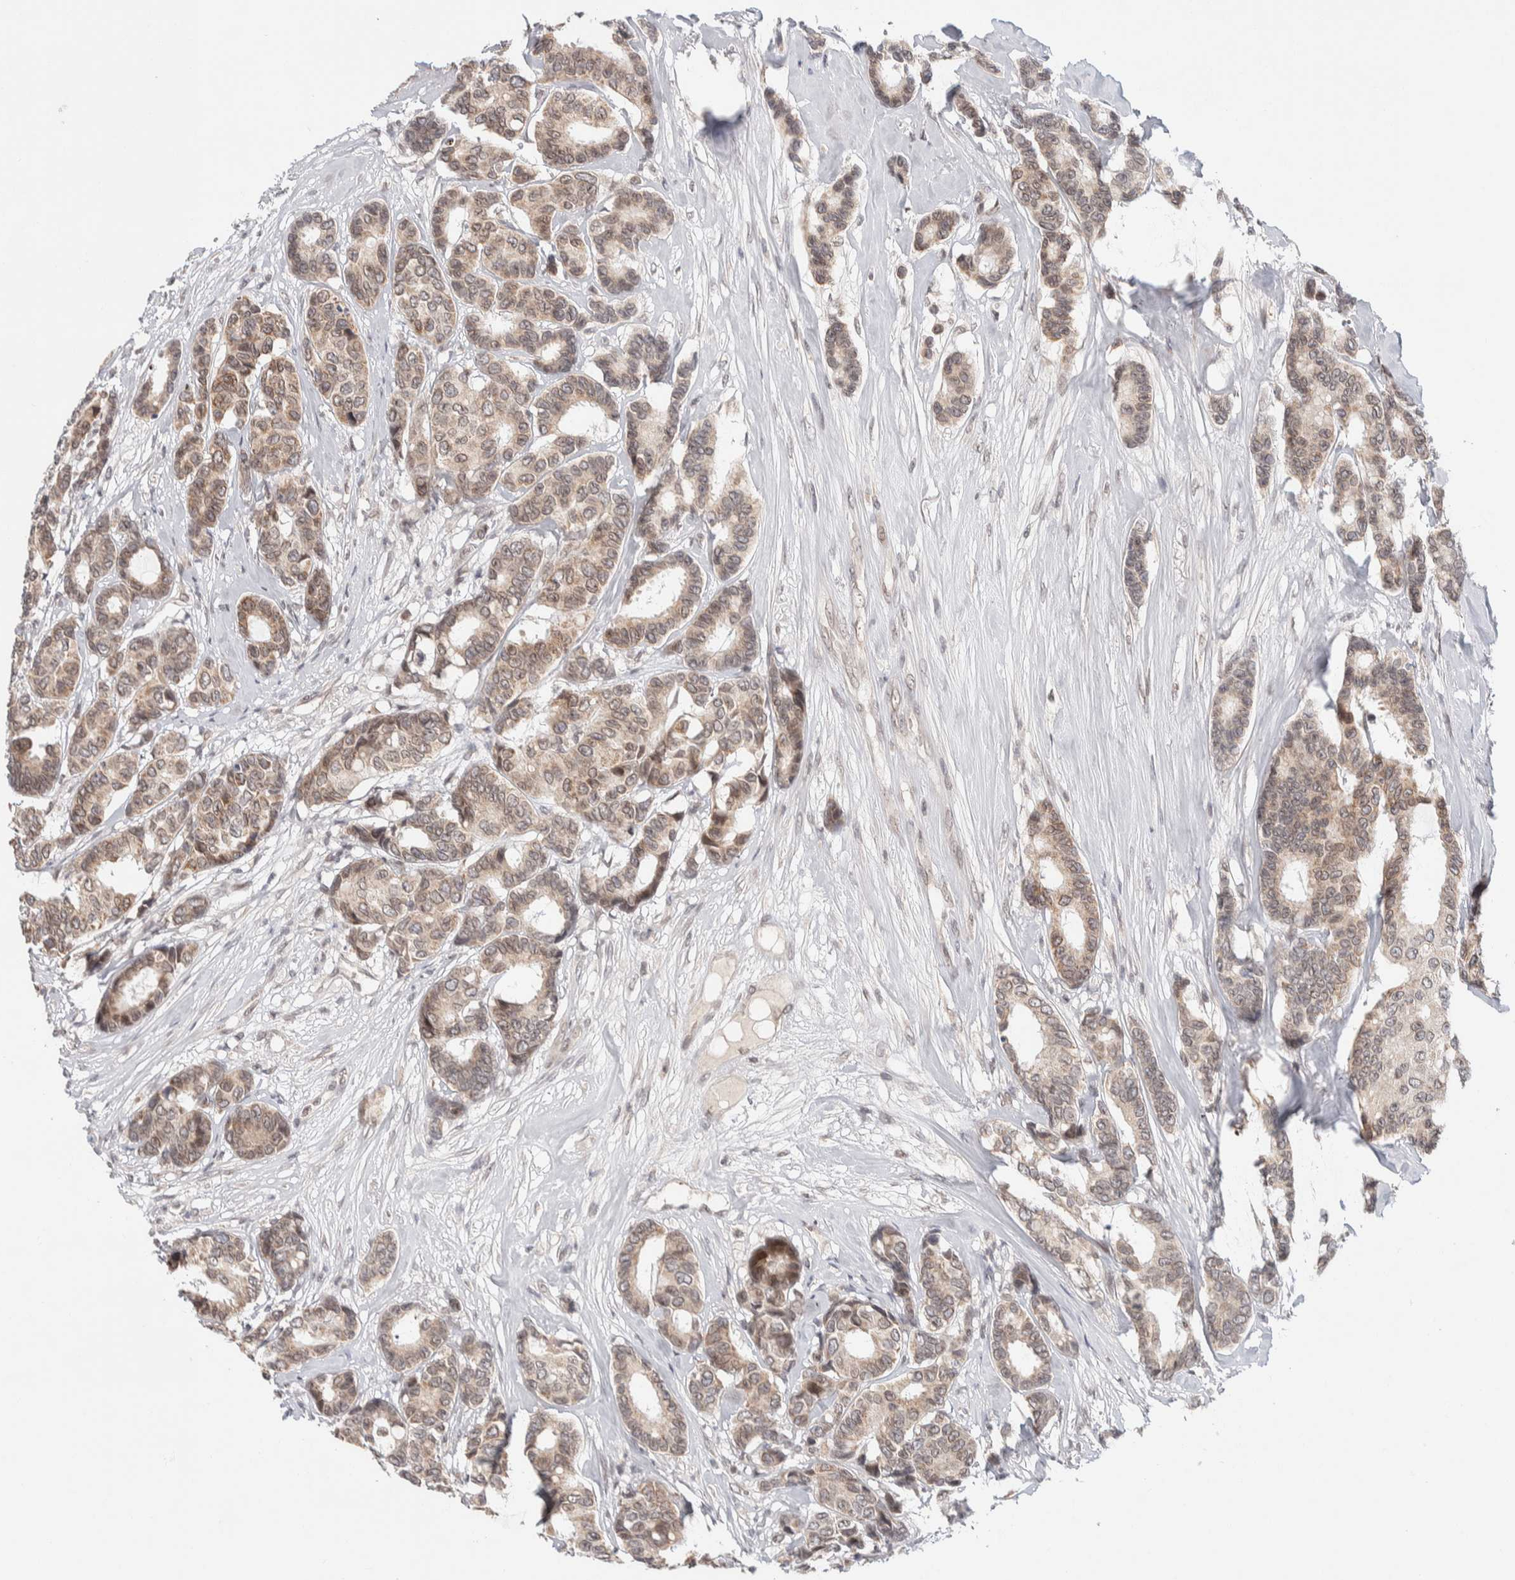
{"staining": {"intensity": "weak", "quantity": ">75%", "location": "cytoplasmic/membranous,nuclear"}, "tissue": "breast cancer", "cell_type": "Tumor cells", "image_type": "cancer", "snomed": [{"axis": "morphology", "description": "Duct carcinoma"}, {"axis": "topography", "description": "Breast"}], "caption": "Immunohistochemical staining of breast cancer shows low levels of weak cytoplasmic/membranous and nuclear expression in approximately >75% of tumor cells.", "gene": "CRAT", "patient": {"sex": "female", "age": 87}}